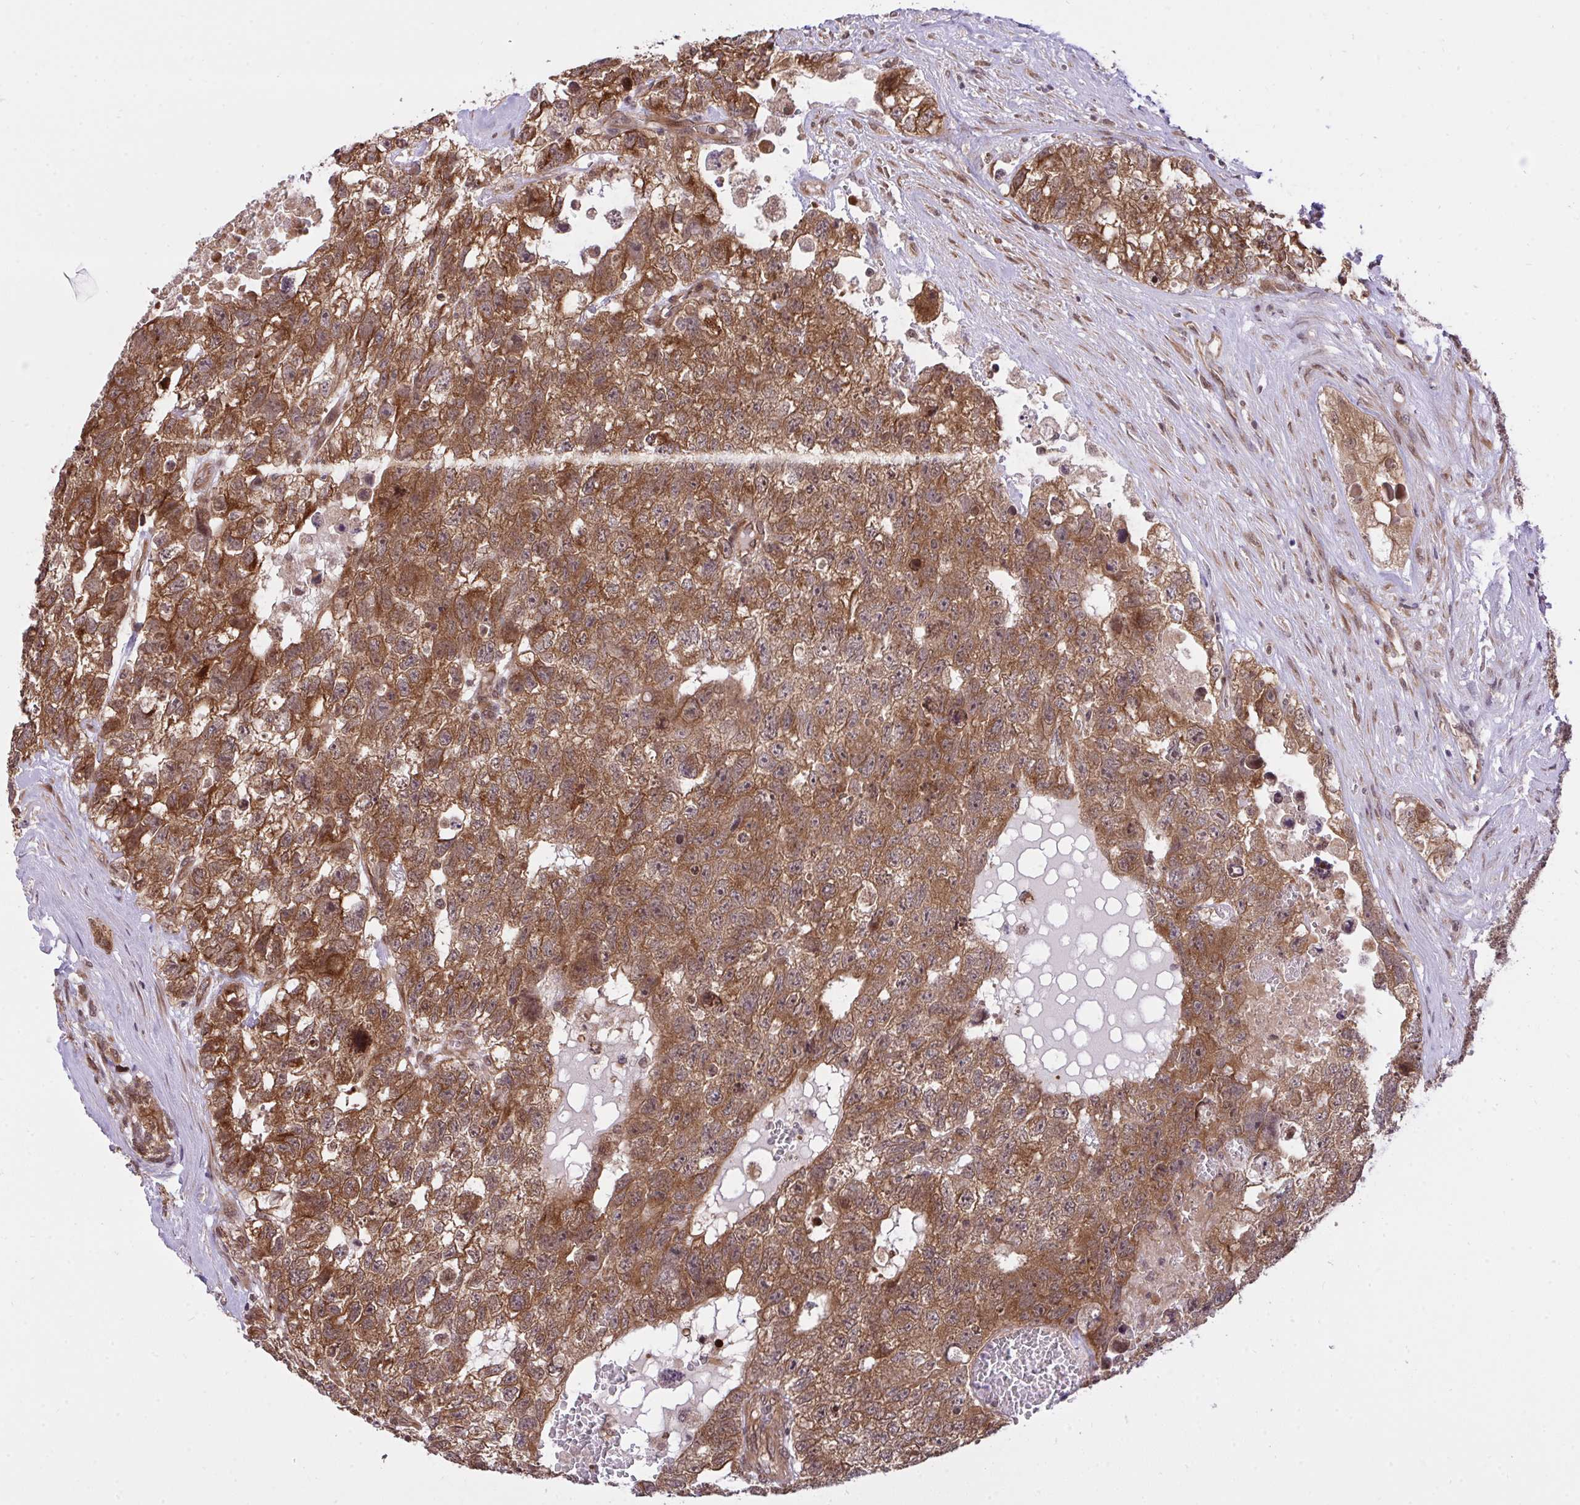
{"staining": {"intensity": "strong", "quantity": ">75%", "location": "cytoplasmic/membranous"}, "tissue": "testis cancer", "cell_type": "Tumor cells", "image_type": "cancer", "snomed": [{"axis": "morphology", "description": "Carcinoma, Embryonal, NOS"}, {"axis": "topography", "description": "Testis"}], "caption": "An image of human embryonal carcinoma (testis) stained for a protein shows strong cytoplasmic/membranous brown staining in tumor cells.", "gene": "ERI1", "patient": {"sex": "male", "age": 26}}